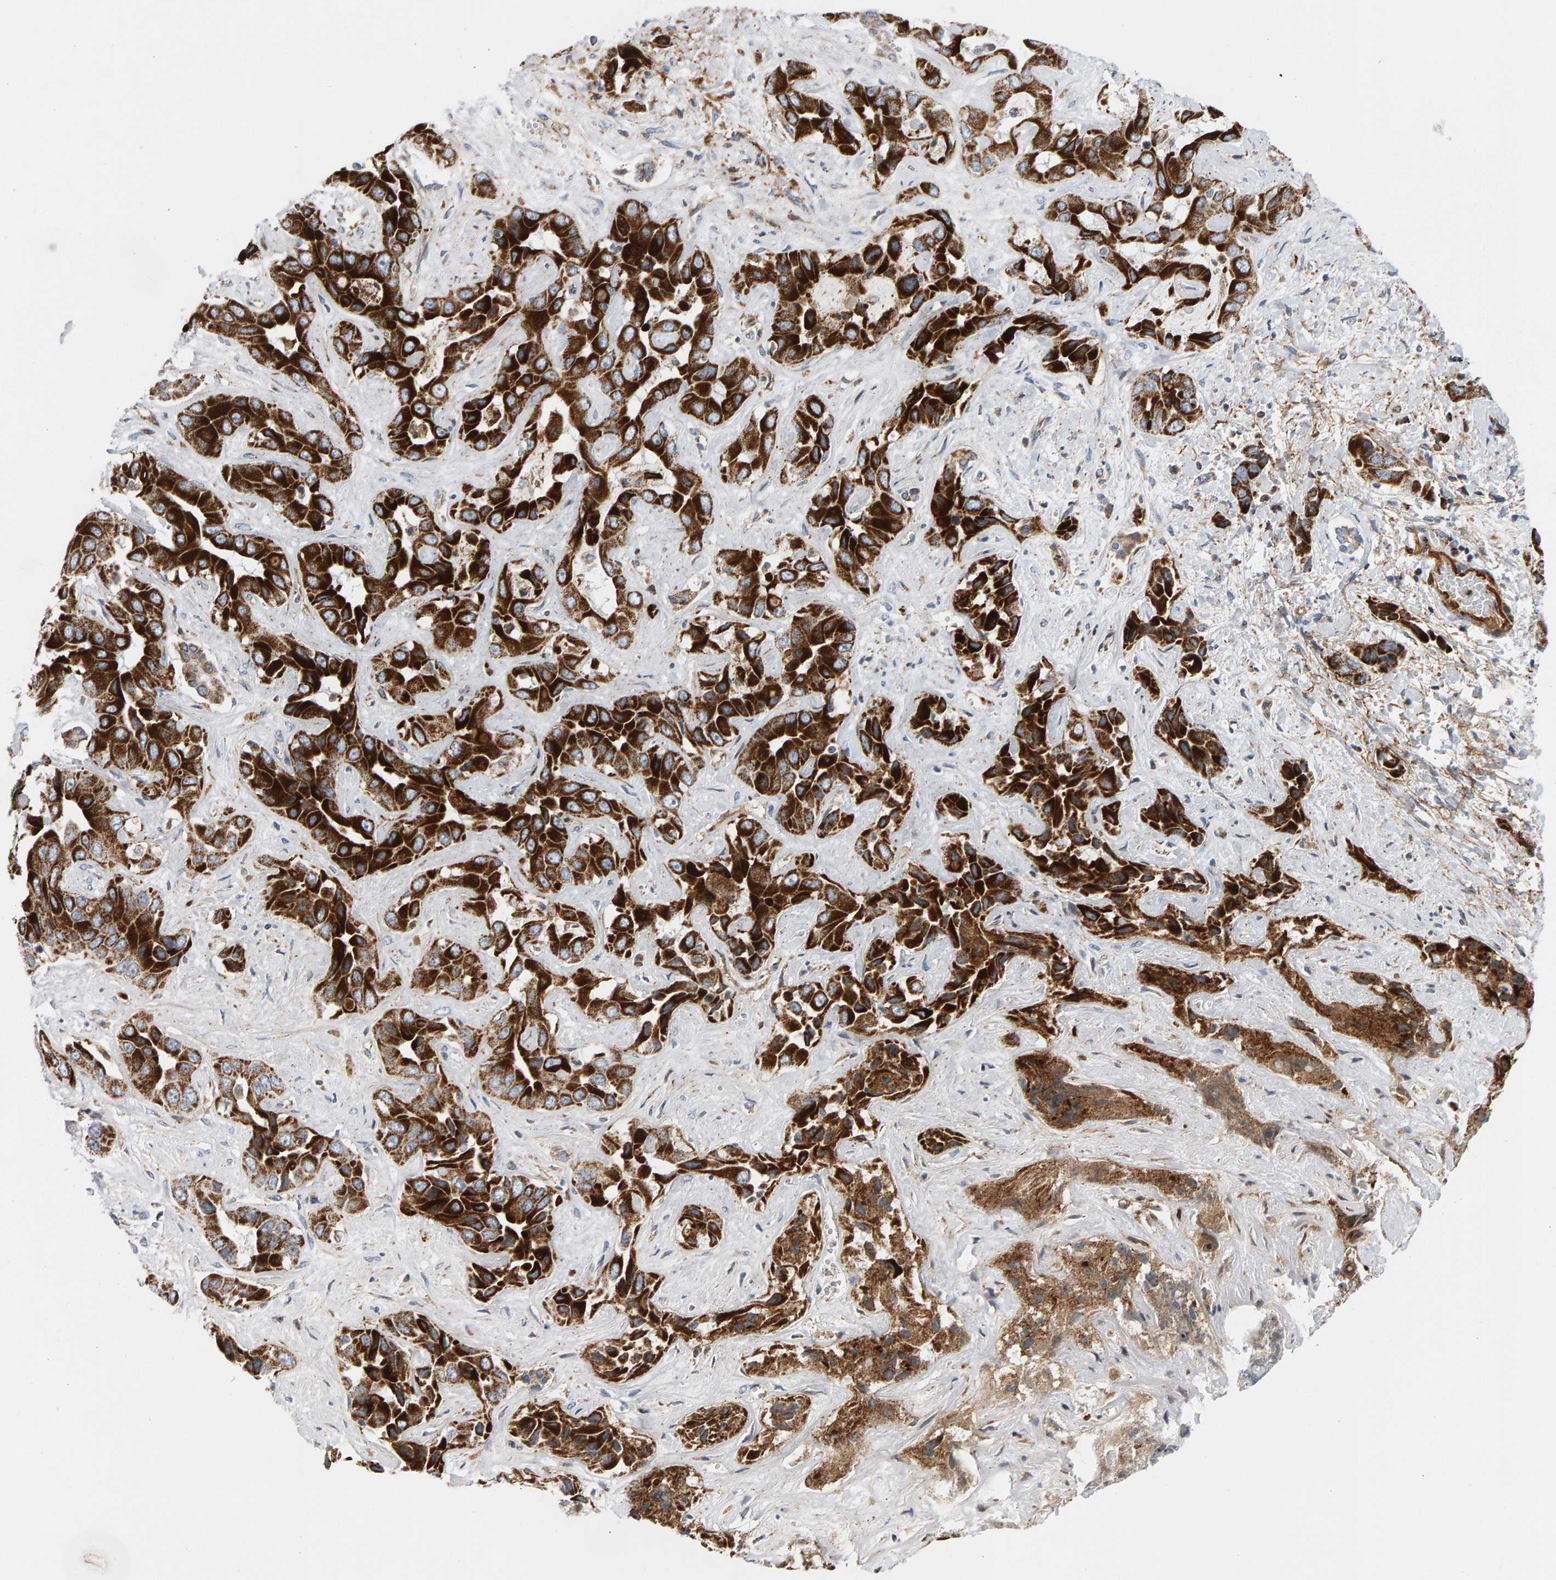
{"staining": {"intensity": "strong", "quantity": ">75%", "location": "cytoplasmic/membranous"}, "tissue": "liver cancer", "cell_type": "Tumor cells", "image_type": "cancer", "snomed": [{"axis": "morphology", "description": "Cholangiocarcinoma"}, {"axis": "topography", "description": "Liver"}], "caption": "An image of liver cancer (cholangiocarcinoma) stained for a protein displays strong cytoplasmic/membranous brown staining in tumor cells.", "gene": "GGTA1", "patient": {"sex": "female", "age": 52}}